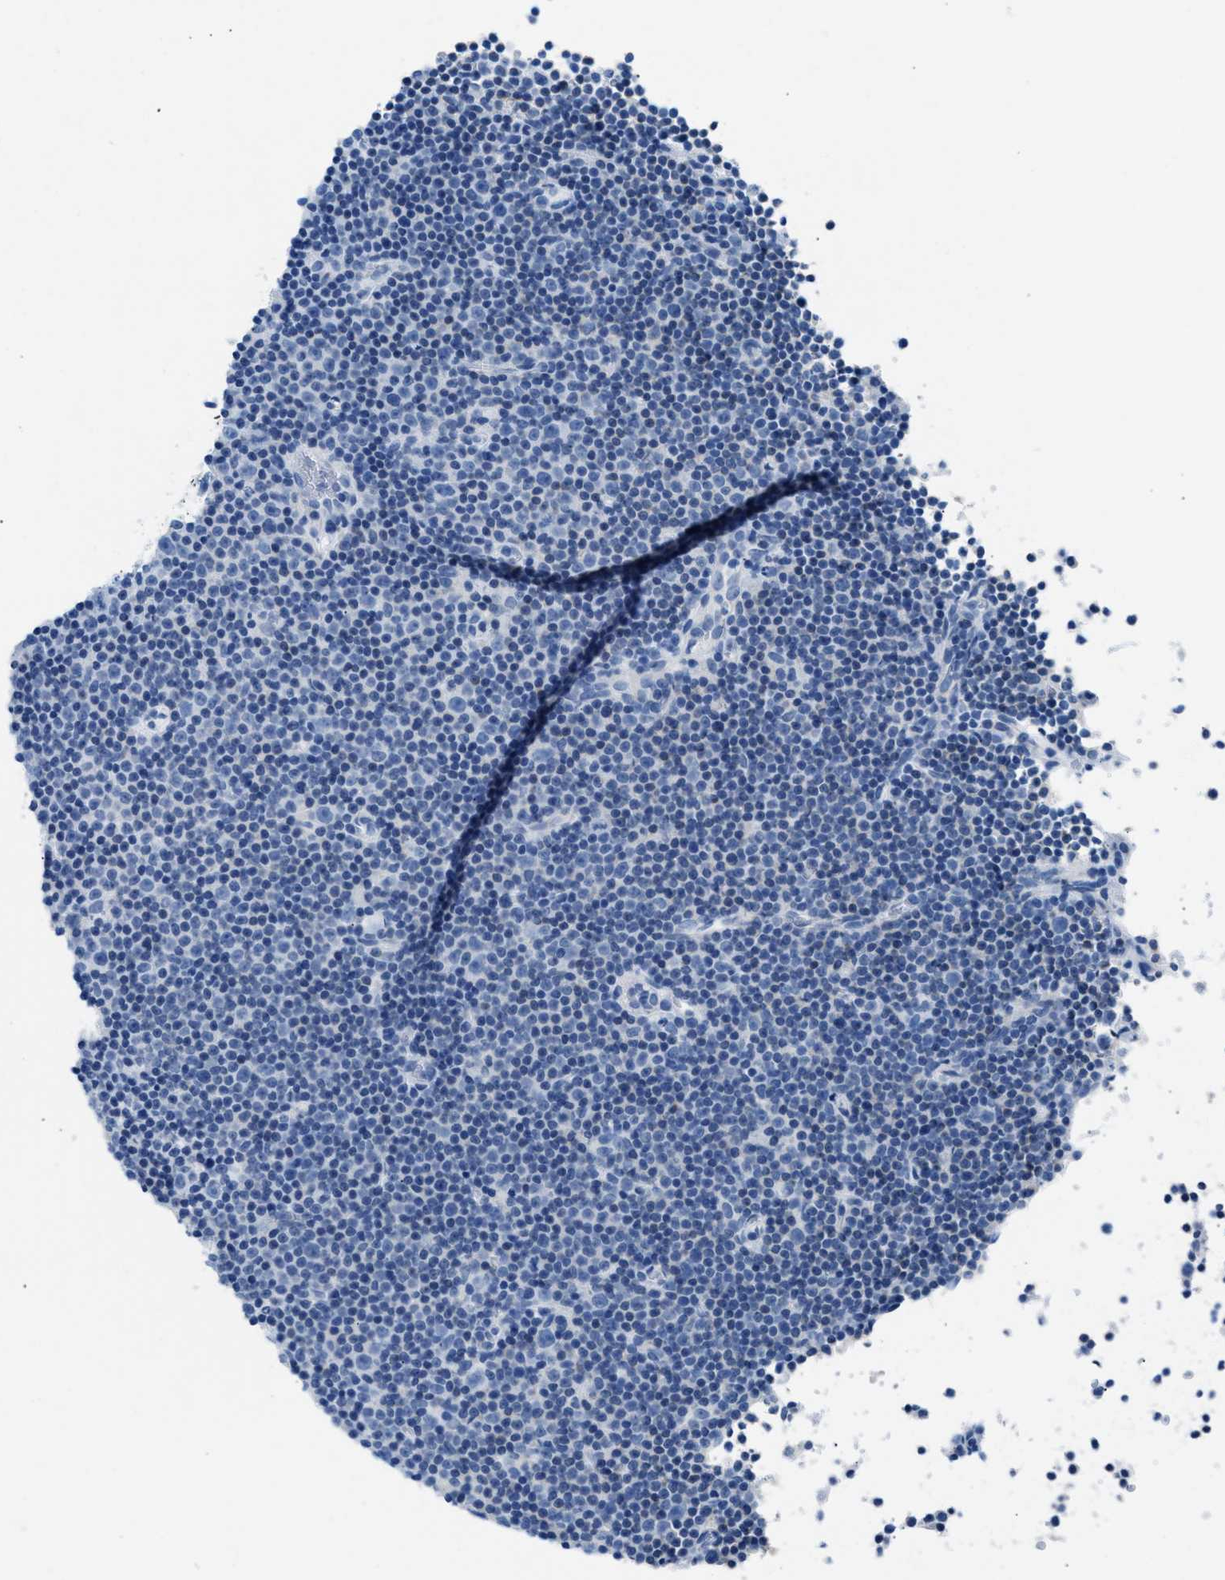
{"staining": {"intensity": "negative", "quantity": "none", "location": "none"}, "tissue": "lymphoma", "cell_type": "Tumor cells", "image_type": "cancer", "snomed": [{"axis": "morphology", "description": "Malignant lymphoma, non-Hodgkin's type, Low grade"}, {"axis": "topography", "description": "Lymph node"}], "caption": "IHC photomicrograph of lymphoma stained for a protein (brown), which demonstrates no staining in tumor cells.", "gene": "CLDN18", "patient": {"sex": "female", "age": 67}}